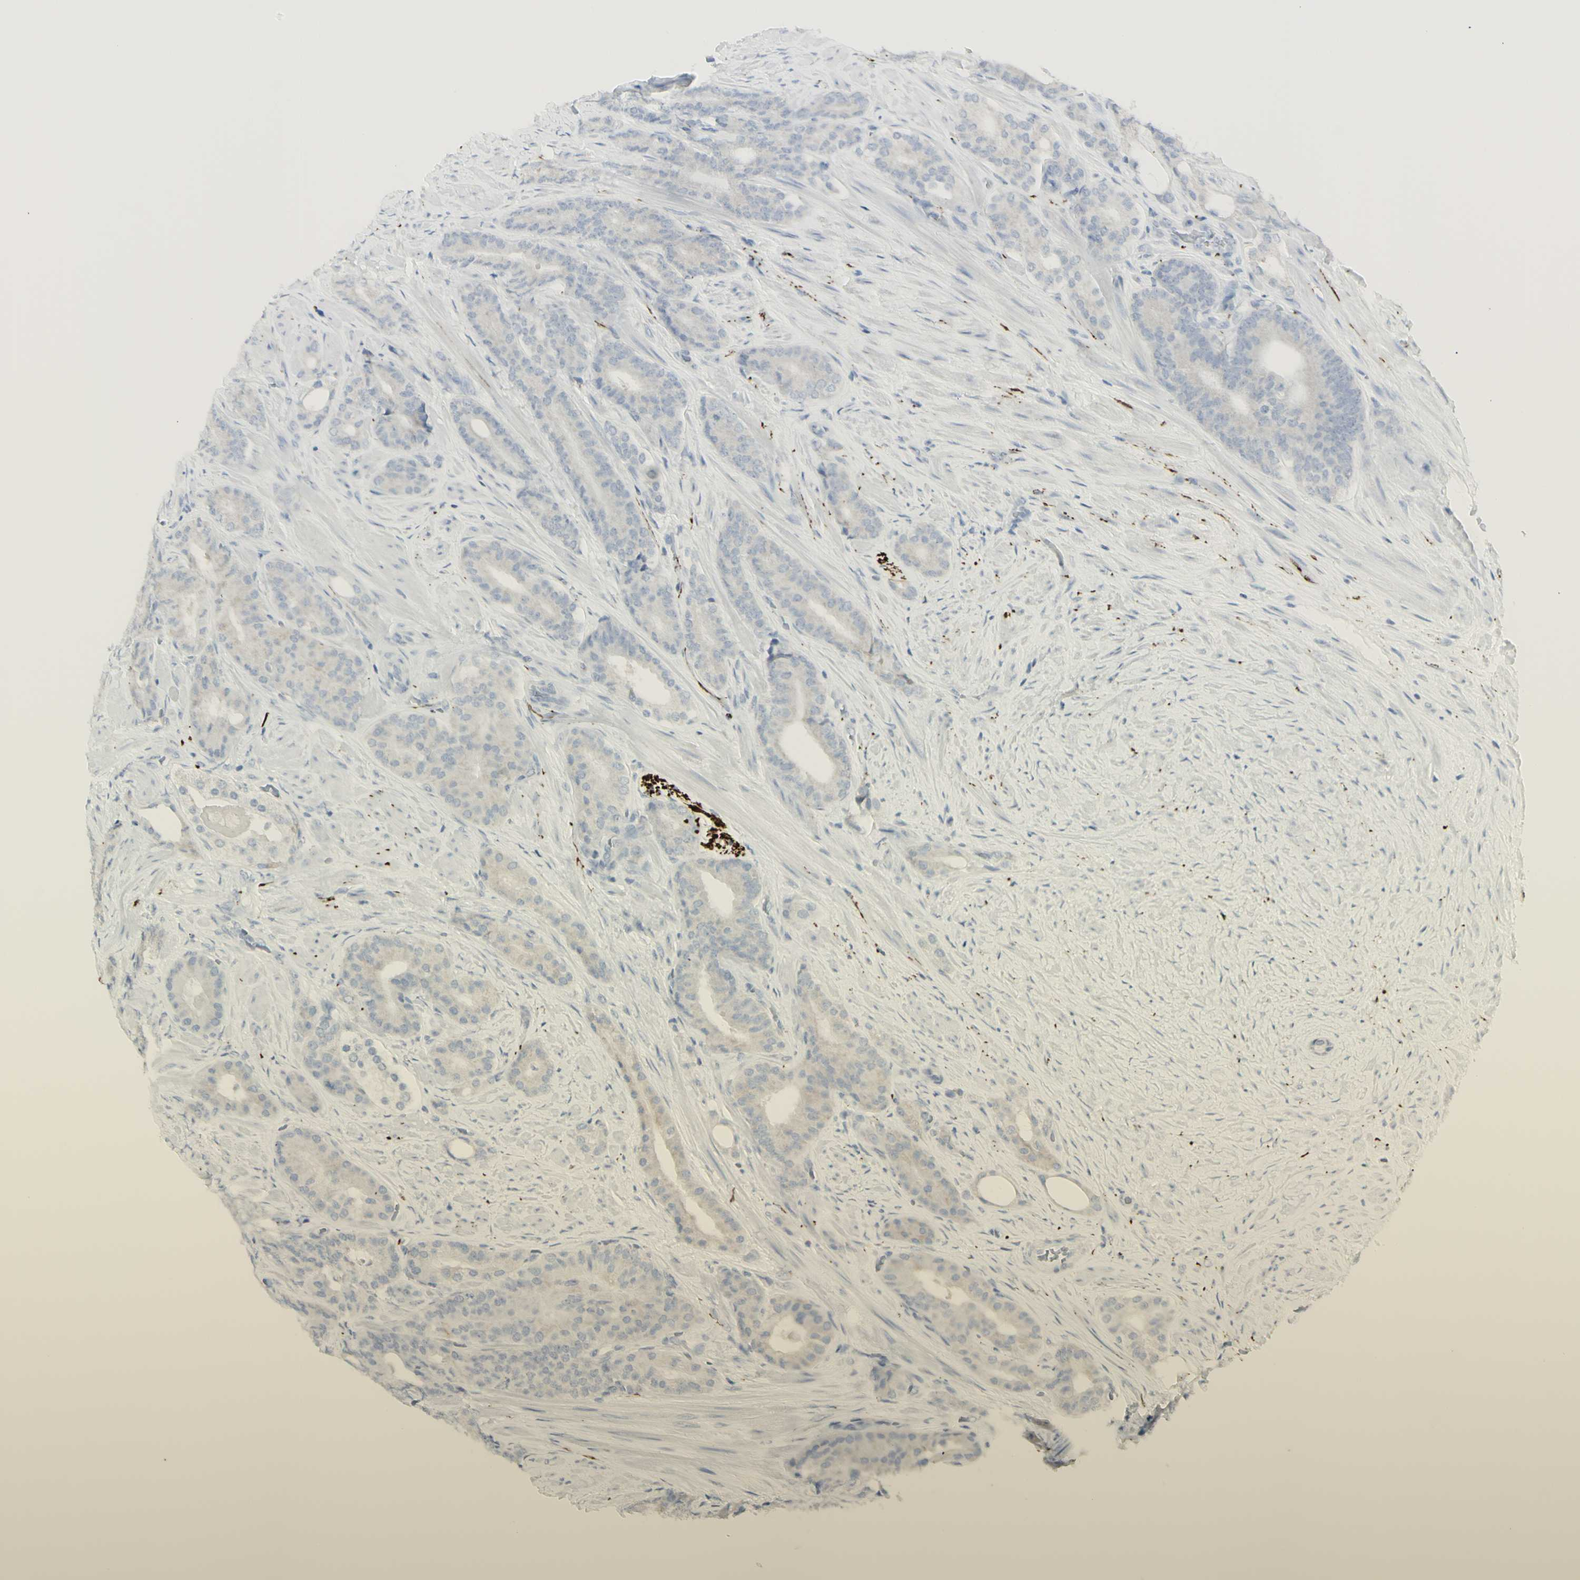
{"staining": {"intensity": "negative", "quantity": "none", "location": "none"}, "tissue": "prostate cancer", "cell_type": "Tumor cells", "image_type": "cancer", "snomed": [{"axis": "morphology", "description": "Adenocarcinoma, Low grade"}, {"axis": "topography", "description": "Prostate"}], "caption": "Human prostate cancer stained for a protein using immunohistochemistry (IHC) reveals no positivity in tumor cells.", "gene": "ENSG00000198211", "patient": {"sex": "male", "age": 63}}